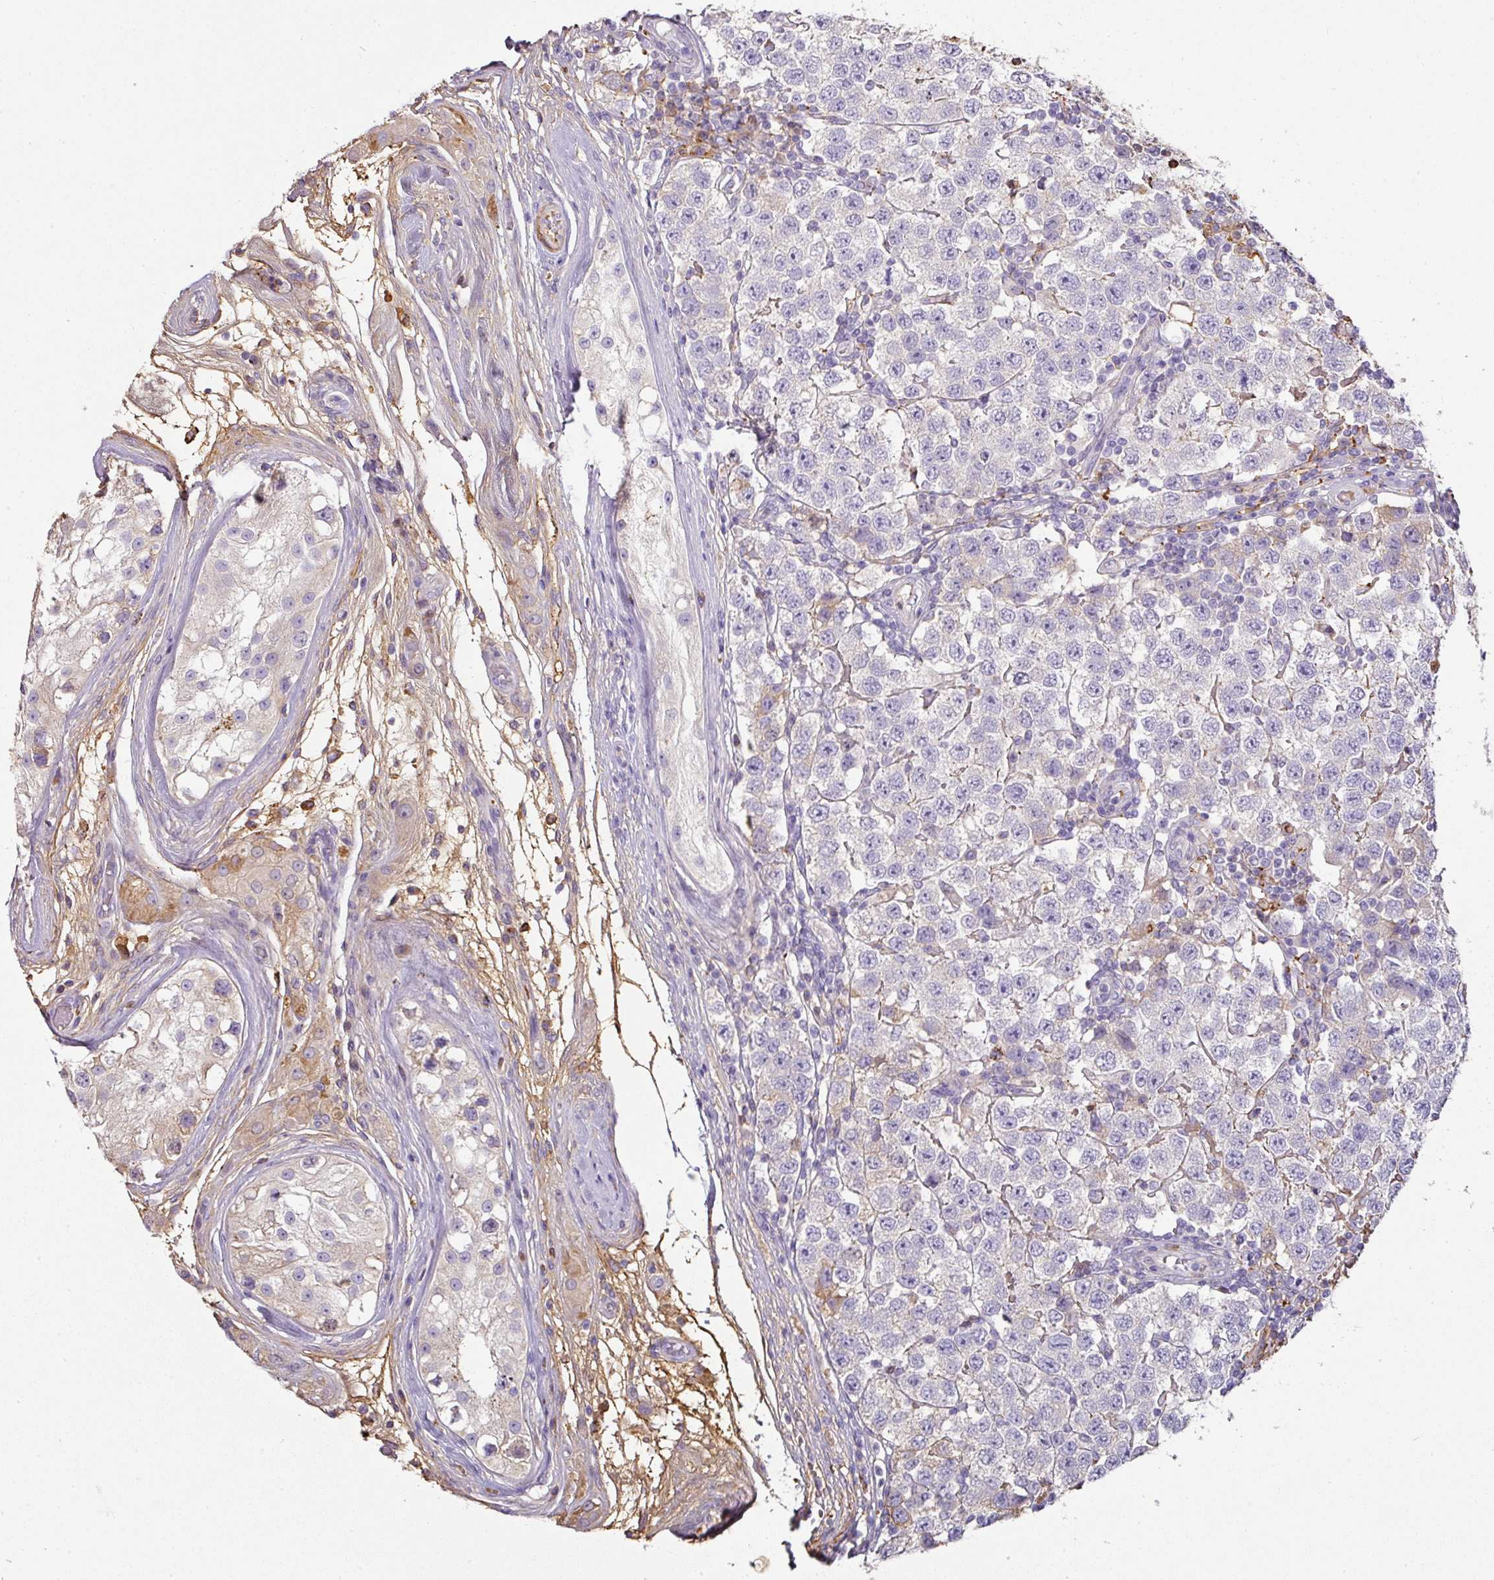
{"staining": {"intensity": "negative", "quantity": "none", "location": "none"}, "tissue": "testis cancer", "cell_type": "Tumor cells", "image_type": "cancer", "snomed": [{"axis": "morphology", "description": "Seminoma, NOS"}, {"axis": "topography", "description": "Testis"}], "caption": "Tumor cells show no significant positivity in testis seminoma. (DAB immunohistochemistry visualized using brightfield microscopy, high magnification).", "gene": "CCZ1", "patient": {"sex": "male", "age": 34}}